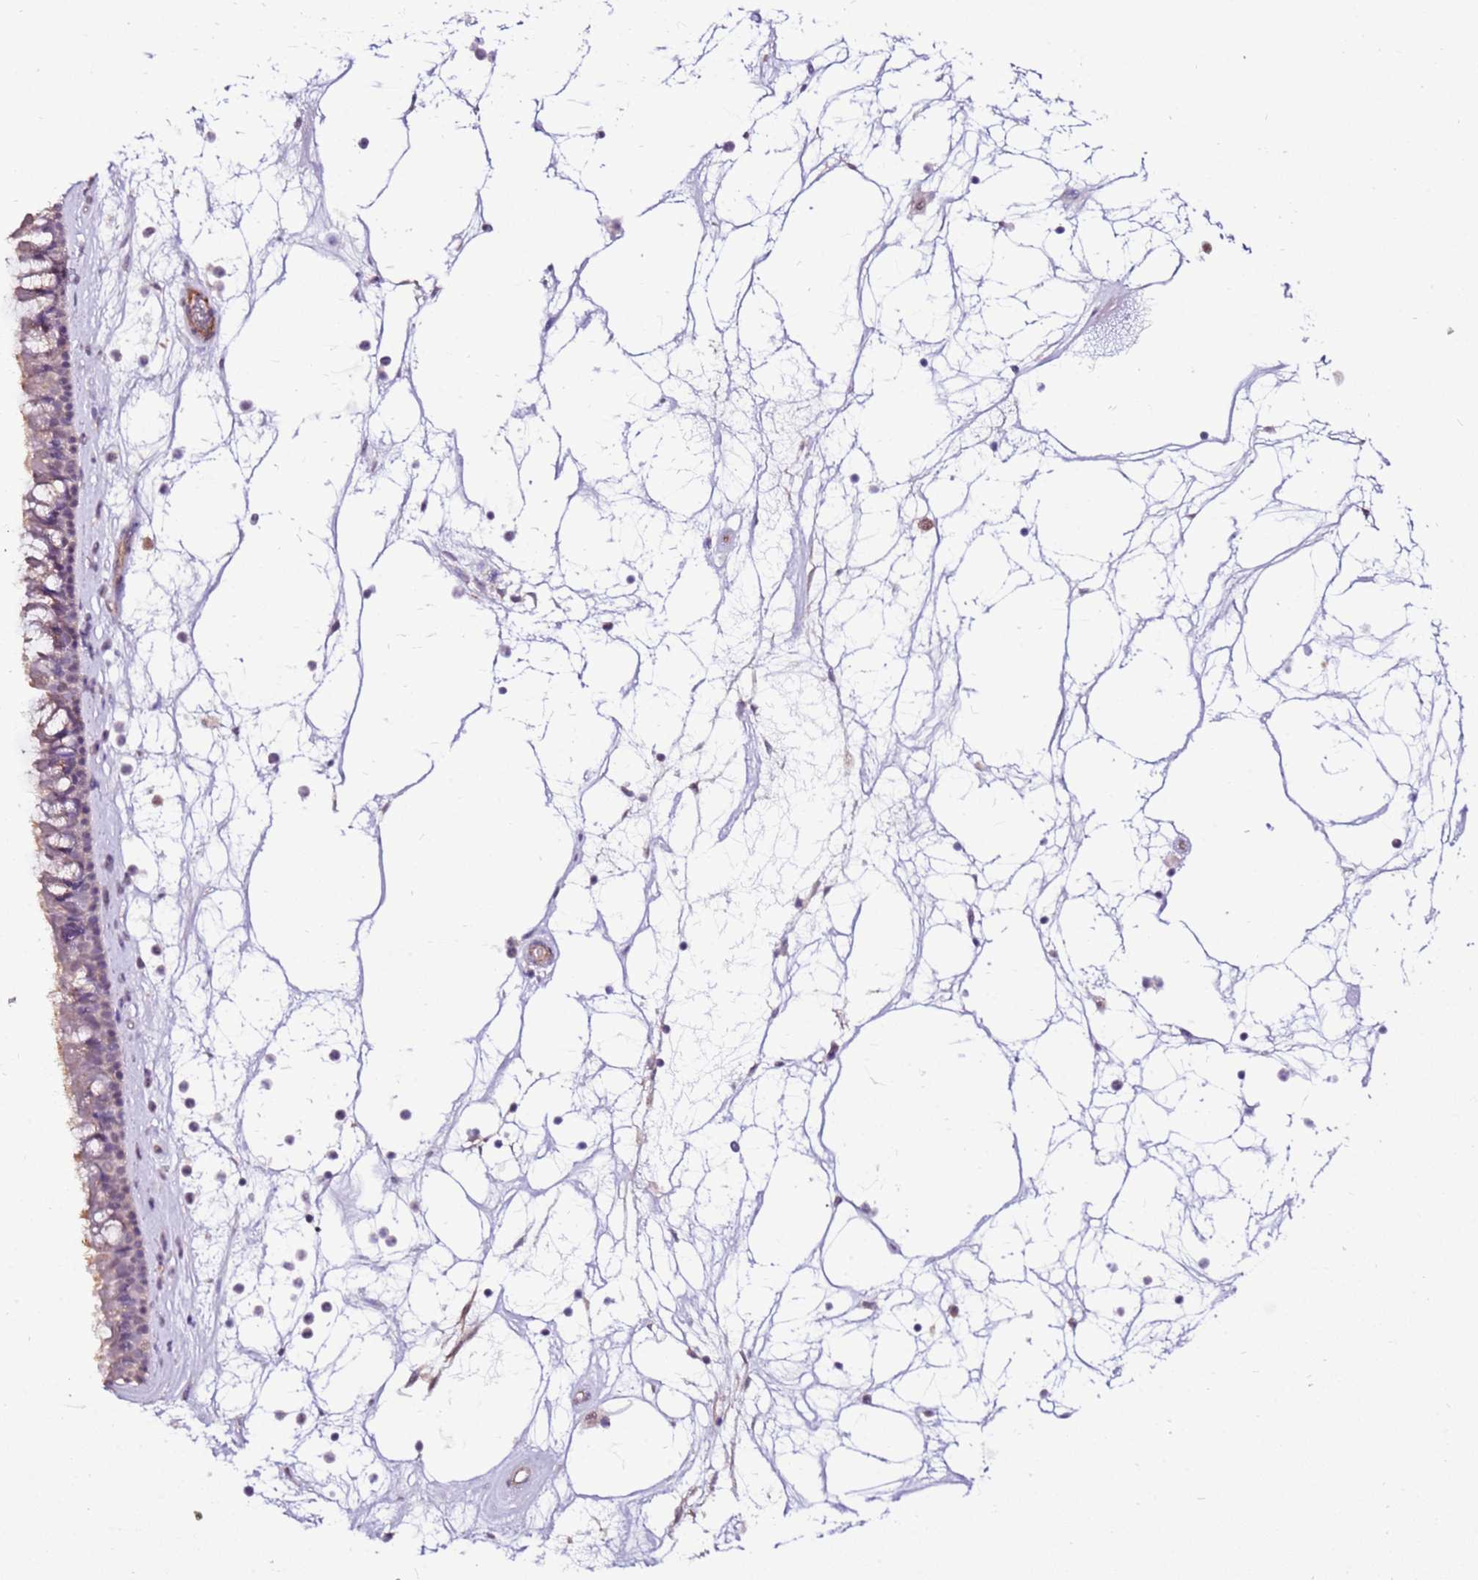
{"staining": {"intensity": "negative", "quantity": "none", "location": "none"}, "tissue": "nasopharynx", "cell_type": "Respiratory epithelial cells", "image_type": "normal", "snomed": [{"axis": "morphology", "description": "Normal tissue, NOS"}, {"axis": "topography", "description": "Nasopharynx"}], "caption": "Immunohistochemical staining of benign human nasopharynx shows no significant expression in respiratory epithelial cells.", "gene": "ART5", "patient": {"sex": "male", "age": 64}}